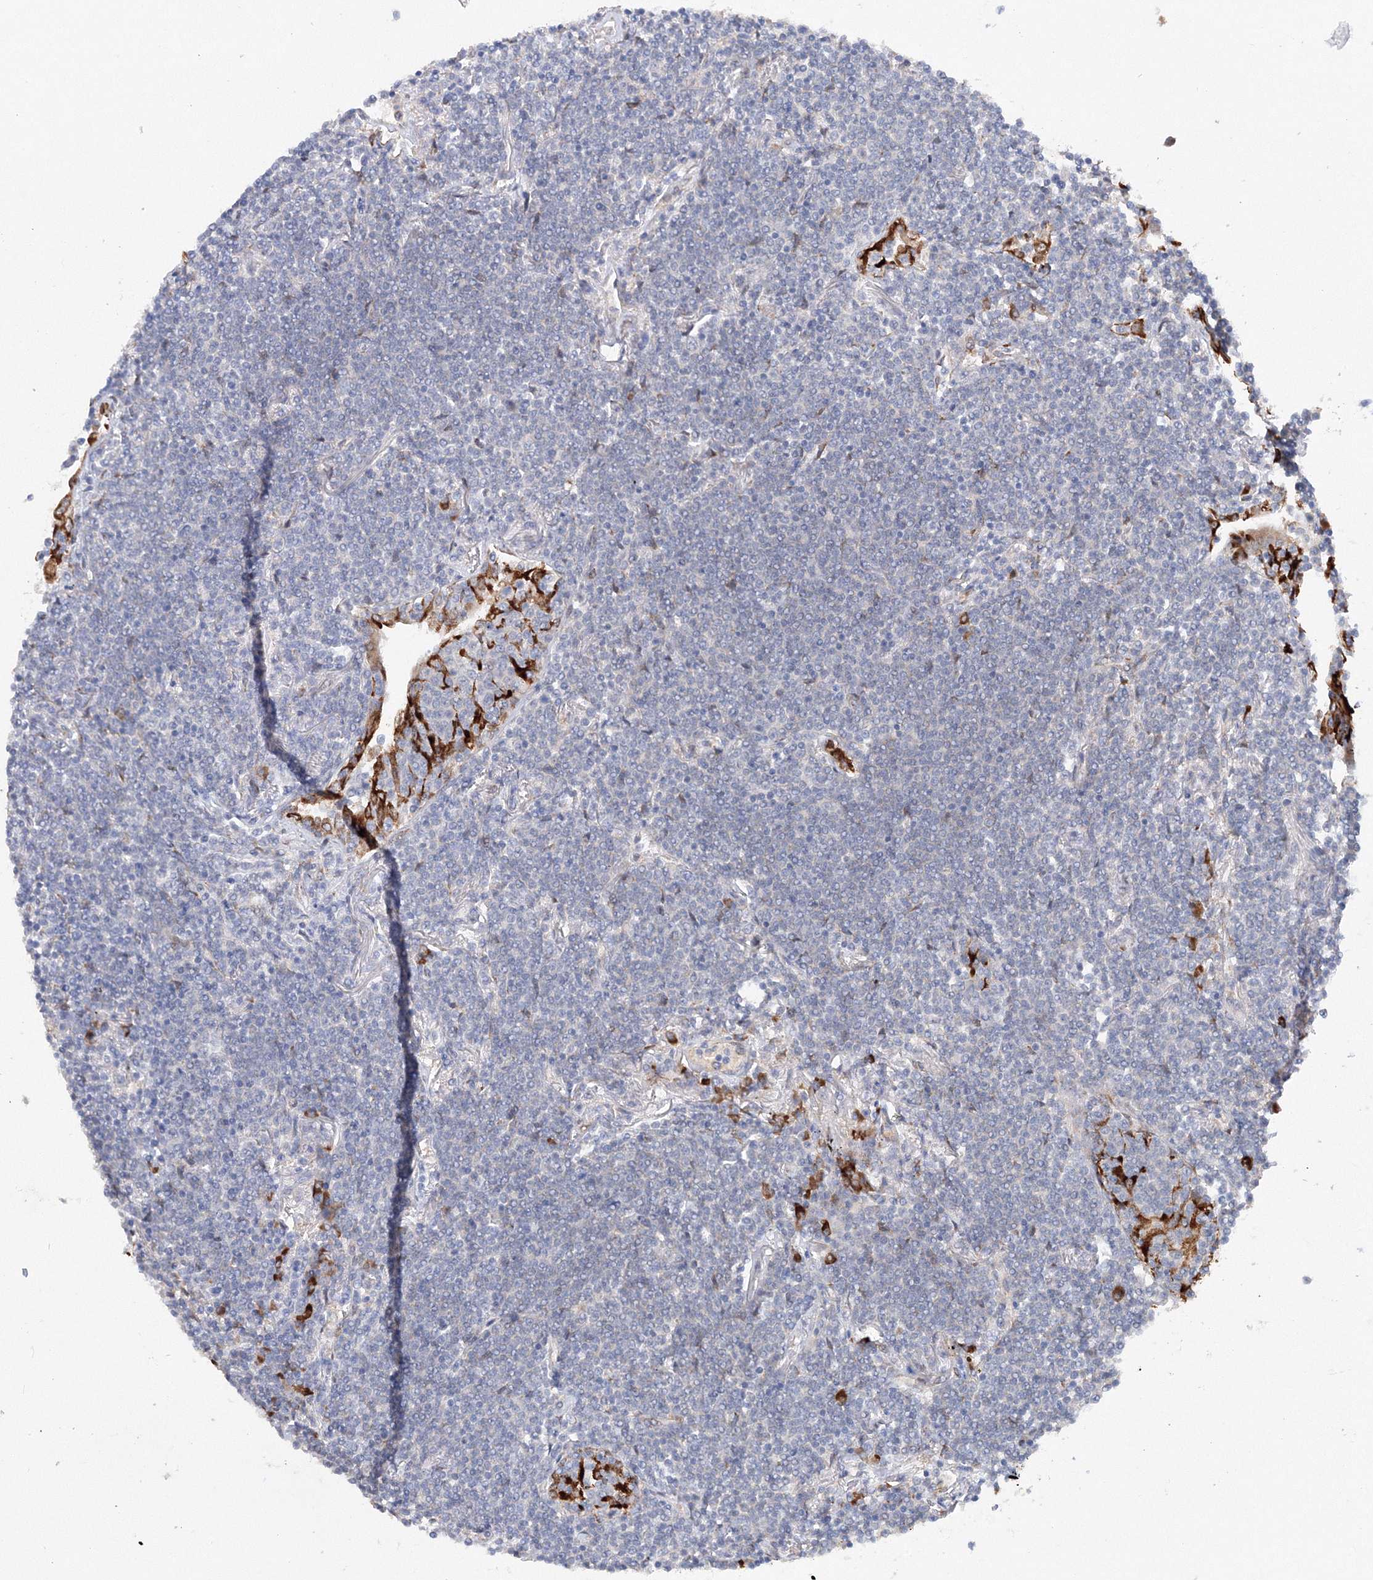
{"staining": {"intensity": "negative", "quantity": "none", "location": "none"}, "tissue": "lymphoma", "cell_type": "Tumor cells", "image_type": "cancer", "snomed": [{"axis": "morphology", "description": "Malignant lymphoma, non-Hodgkin's type, Low grade"}, {"axis": "topography", "description": "Lung"}], "caption": "Tumor cells are negative for protein expression in human lymphoma. The staining is performed using DAB (3,3'-diaminobenzidine) brown chromogen with nuclei counter-stained in using hematoxylin.", "gene": "DIS3L2", "patient": {"sex": "female", "age": 71}}